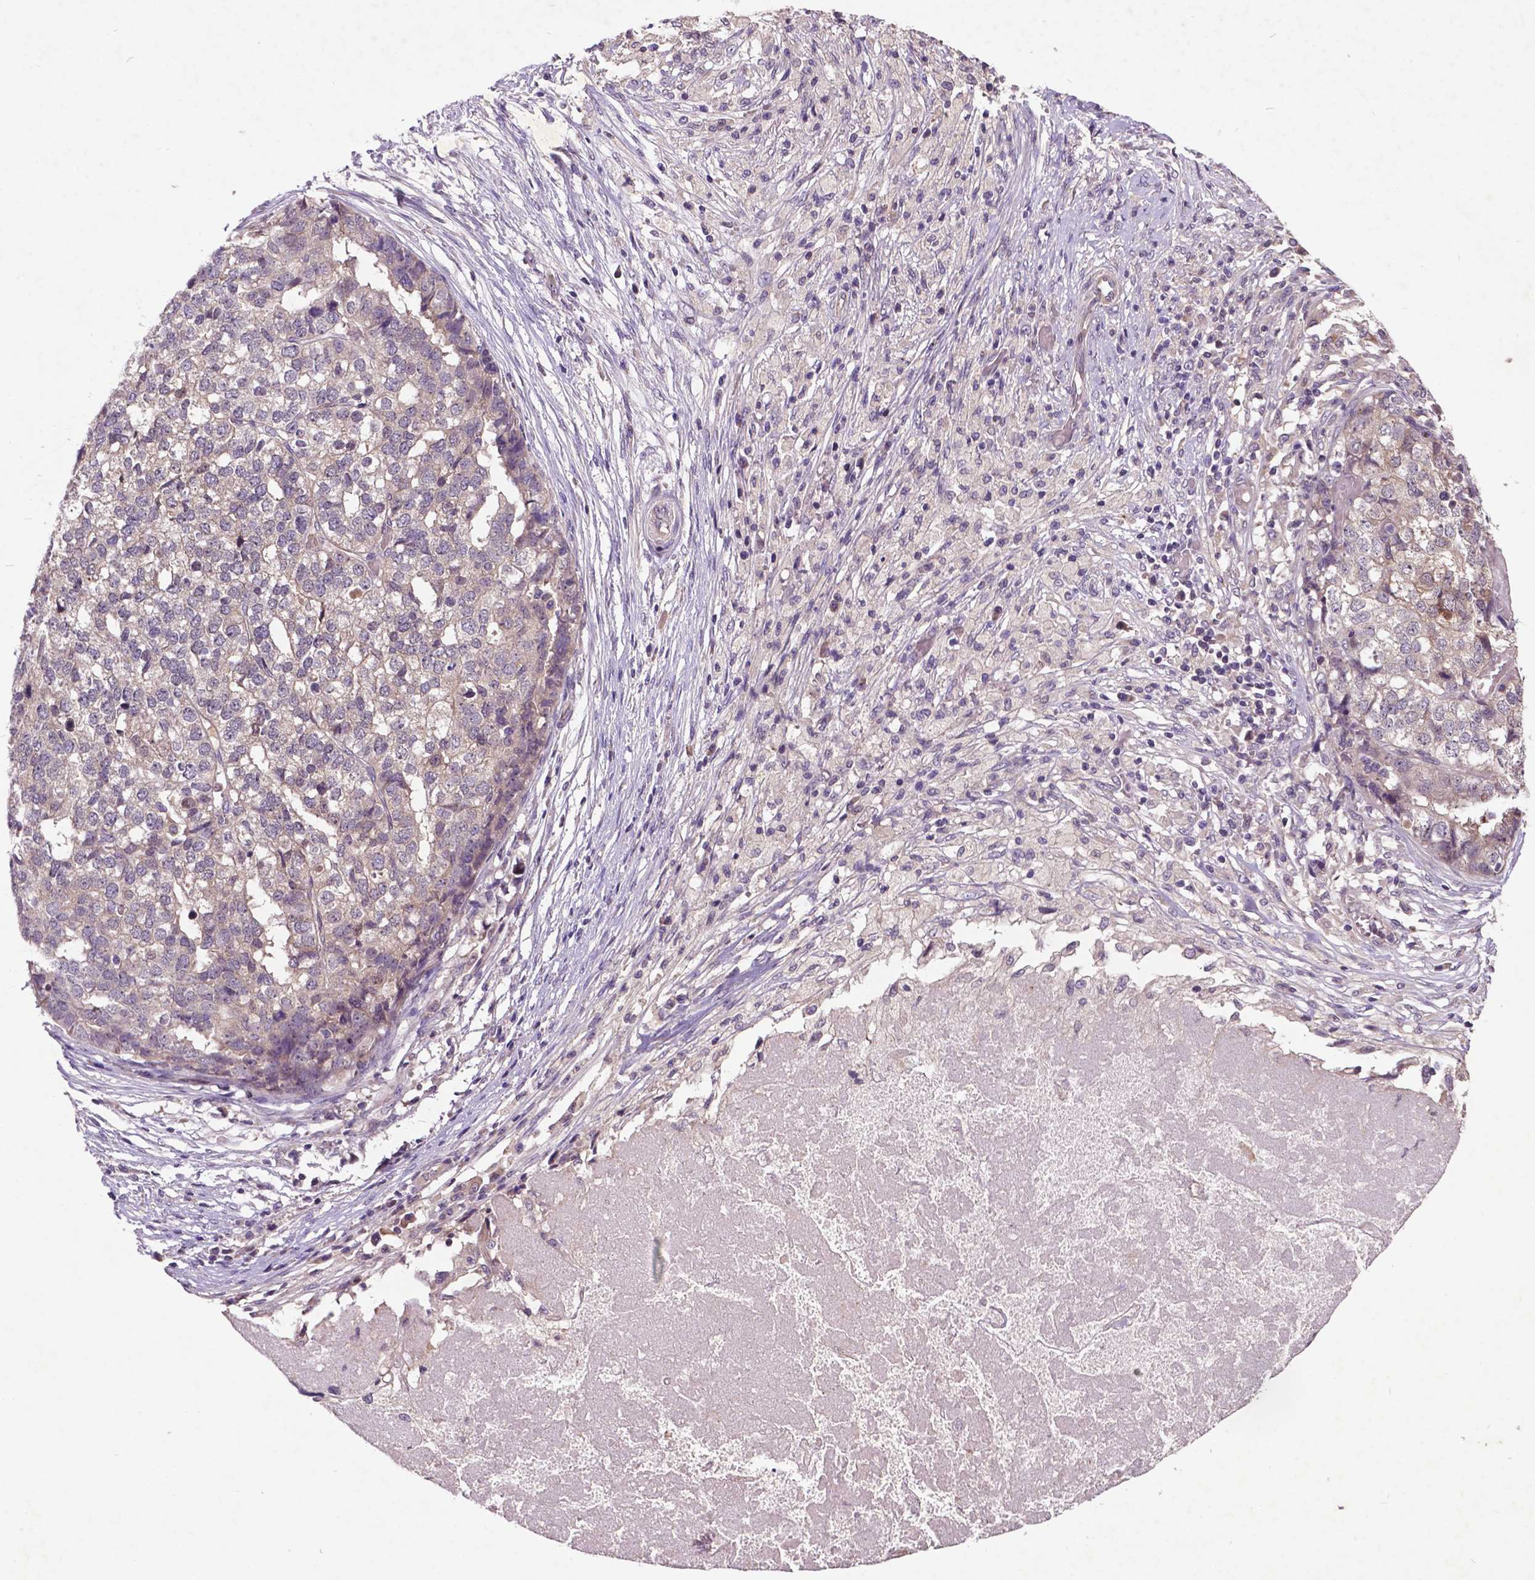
{"staining": {"intensity": "negative", "quantity": "none", "location": "none"}, "tissue": "stomach cancer", "cell_type": "Tumor cells", "image_type": "cancer", "snomed": [{"axis": "morphology", "description": "Adenocarcinoma, NOS"}, {"axis": "topography", "description": "Stomach"}], "caption": "The micrograph reveals no staining of tumor cells in stomach cancer.", "gene": "AP1S3", "patient": {"sex": "male", "age": 69}}